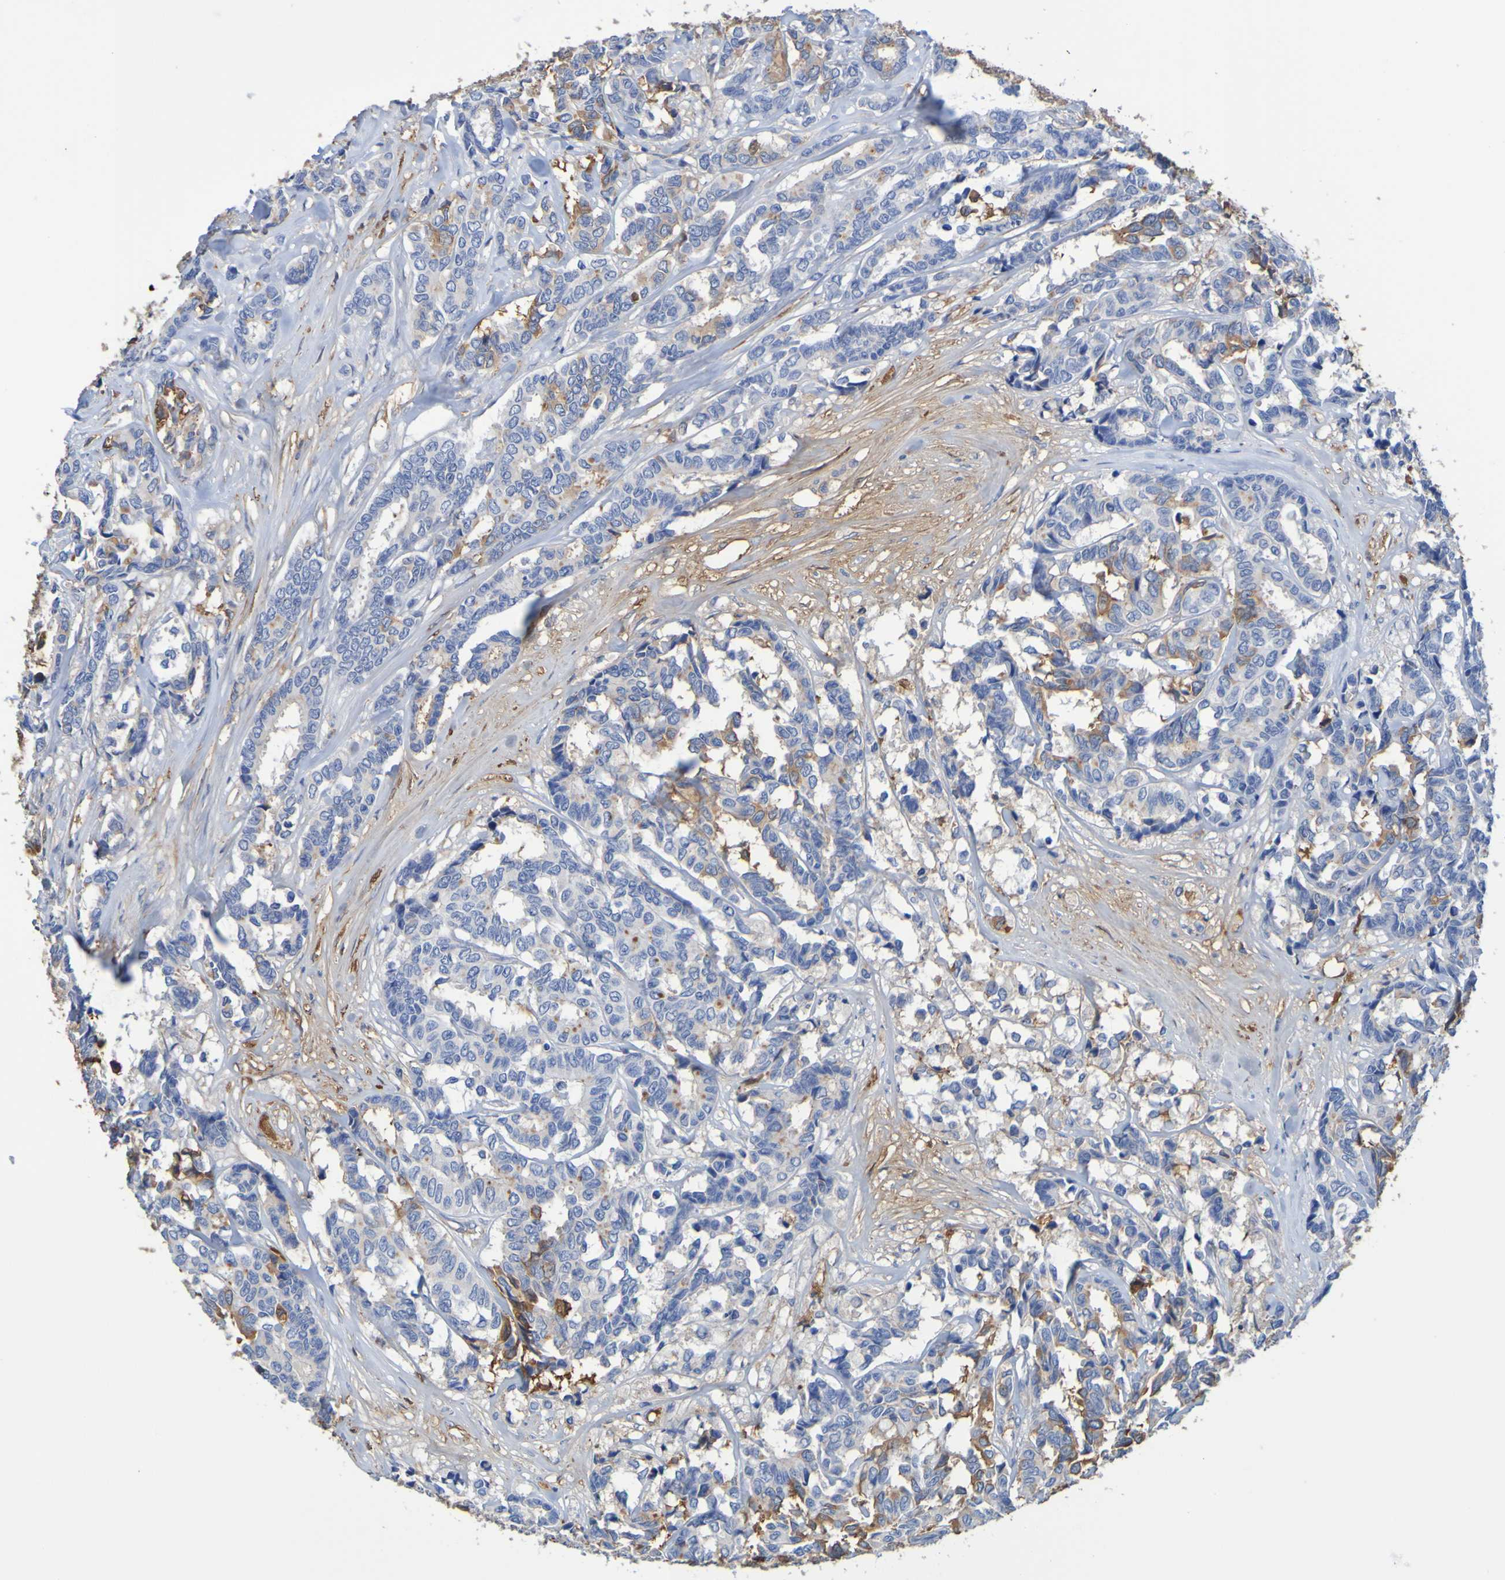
{"staining": {"intensity": "moderate", "quantity": "<25%", "location": "cytoplasmic/membranous"}, "tissue": "breast cancer", "cell_type": "Tumor cells", "image_type": "cancer", "snomed": [{"axis": "morphology", "description": "Duct carcinoma"}, {"axis": "topography", "description": "Breast"}], "caption": "Immunohistochemical staining of intraductal carcinoma (breast) exhibits moderate cytoplasmic/membranous protein positivity in about <25% of tumor cells. (IHC, brightfield microscopy, high magnification).", "gene": "GAB3", "patient": {"sex": "female", "age": 87}}